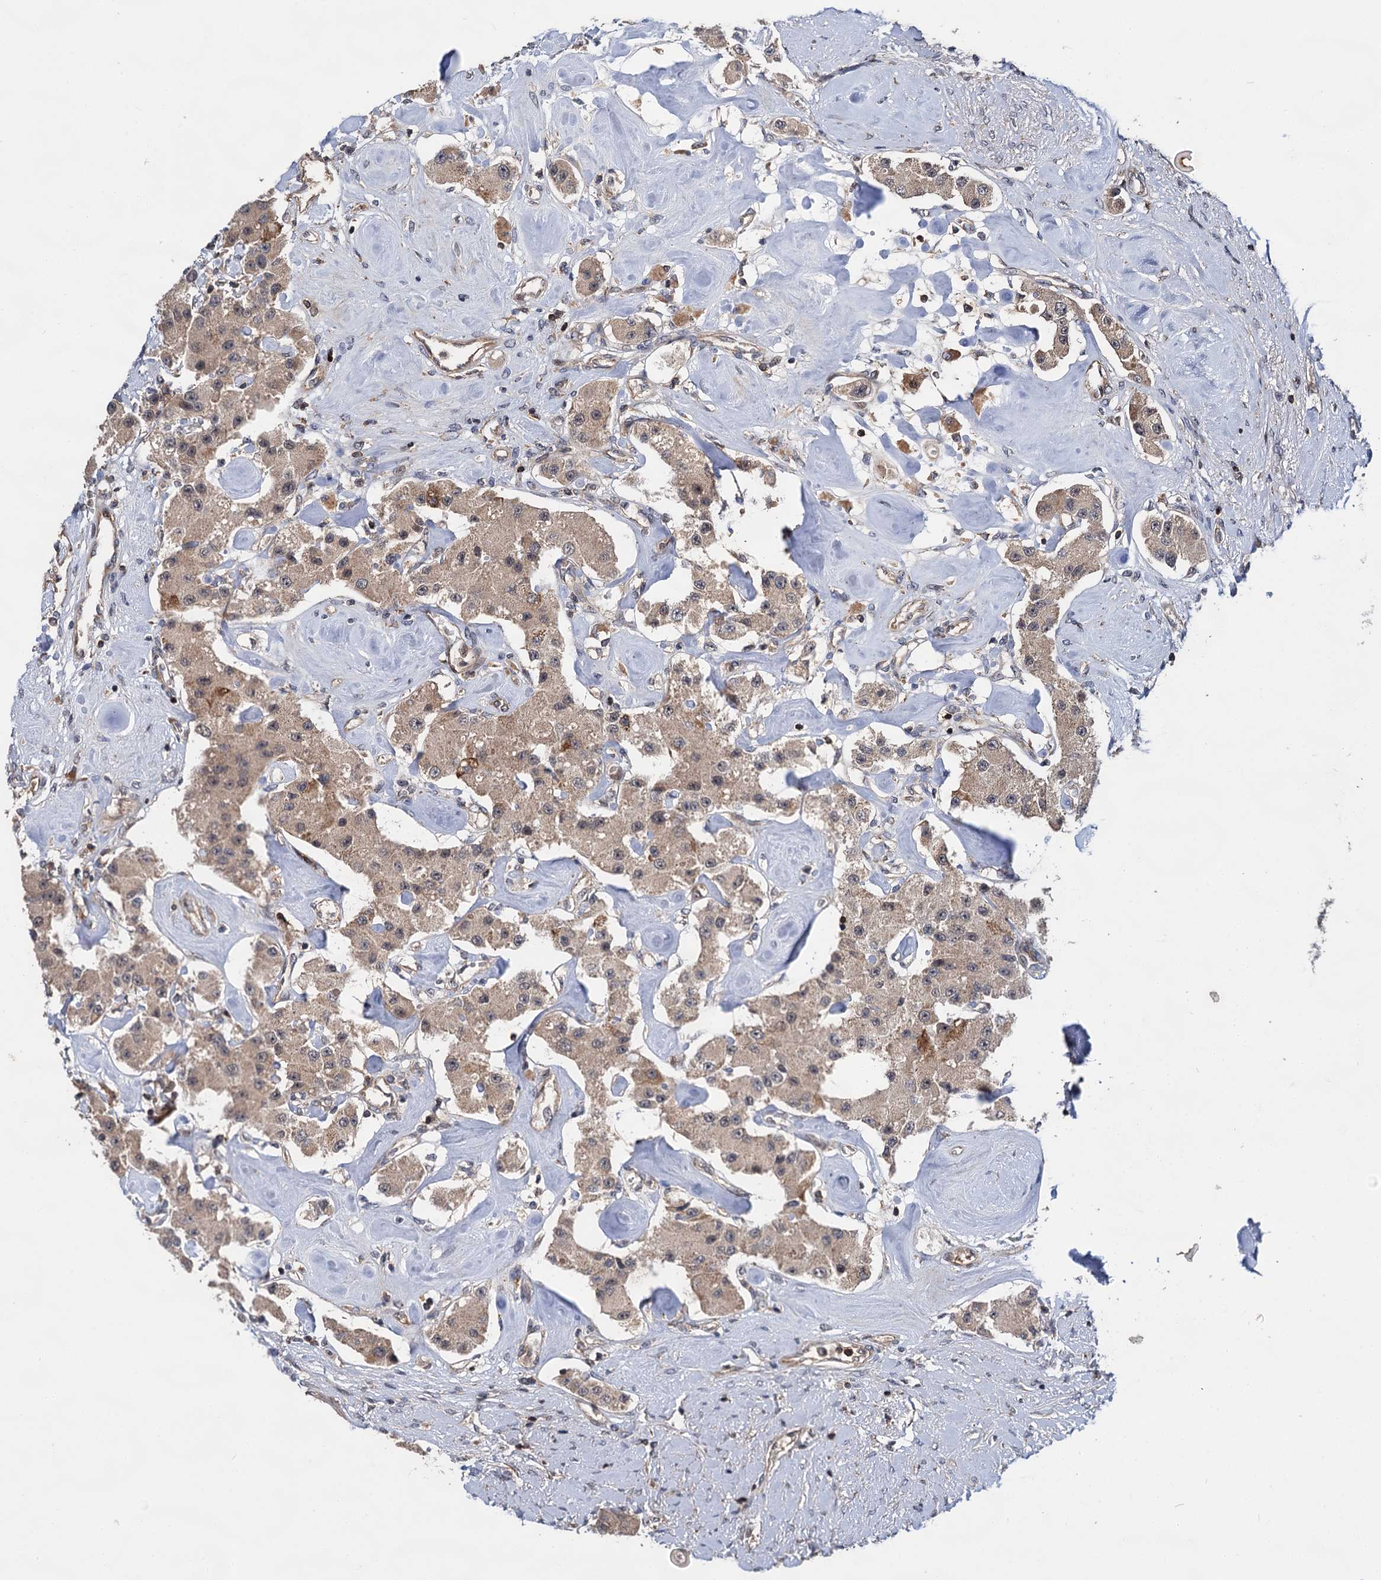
{"staining": {"intensity": "weak", "quantity": ">75%", "location": "cytoplasmic/membranous"}, "tissue": "carcinoid", "cell_type": "Tumor cells", "image_type": "cancer", "snomed": [{"axis": "morphology", "description": "Carcinoid, malignant, NOS"}, {"axis": "topography", "description": "Pancreas"}], "caption": "The photomicrograph displays staining of carcinoid, revealing weak cytoplasmic/membranous protein expression (brown color) within tumor cells.", "gene": "ABLIM1", "patient": {"sex": "male", "age": 41}}